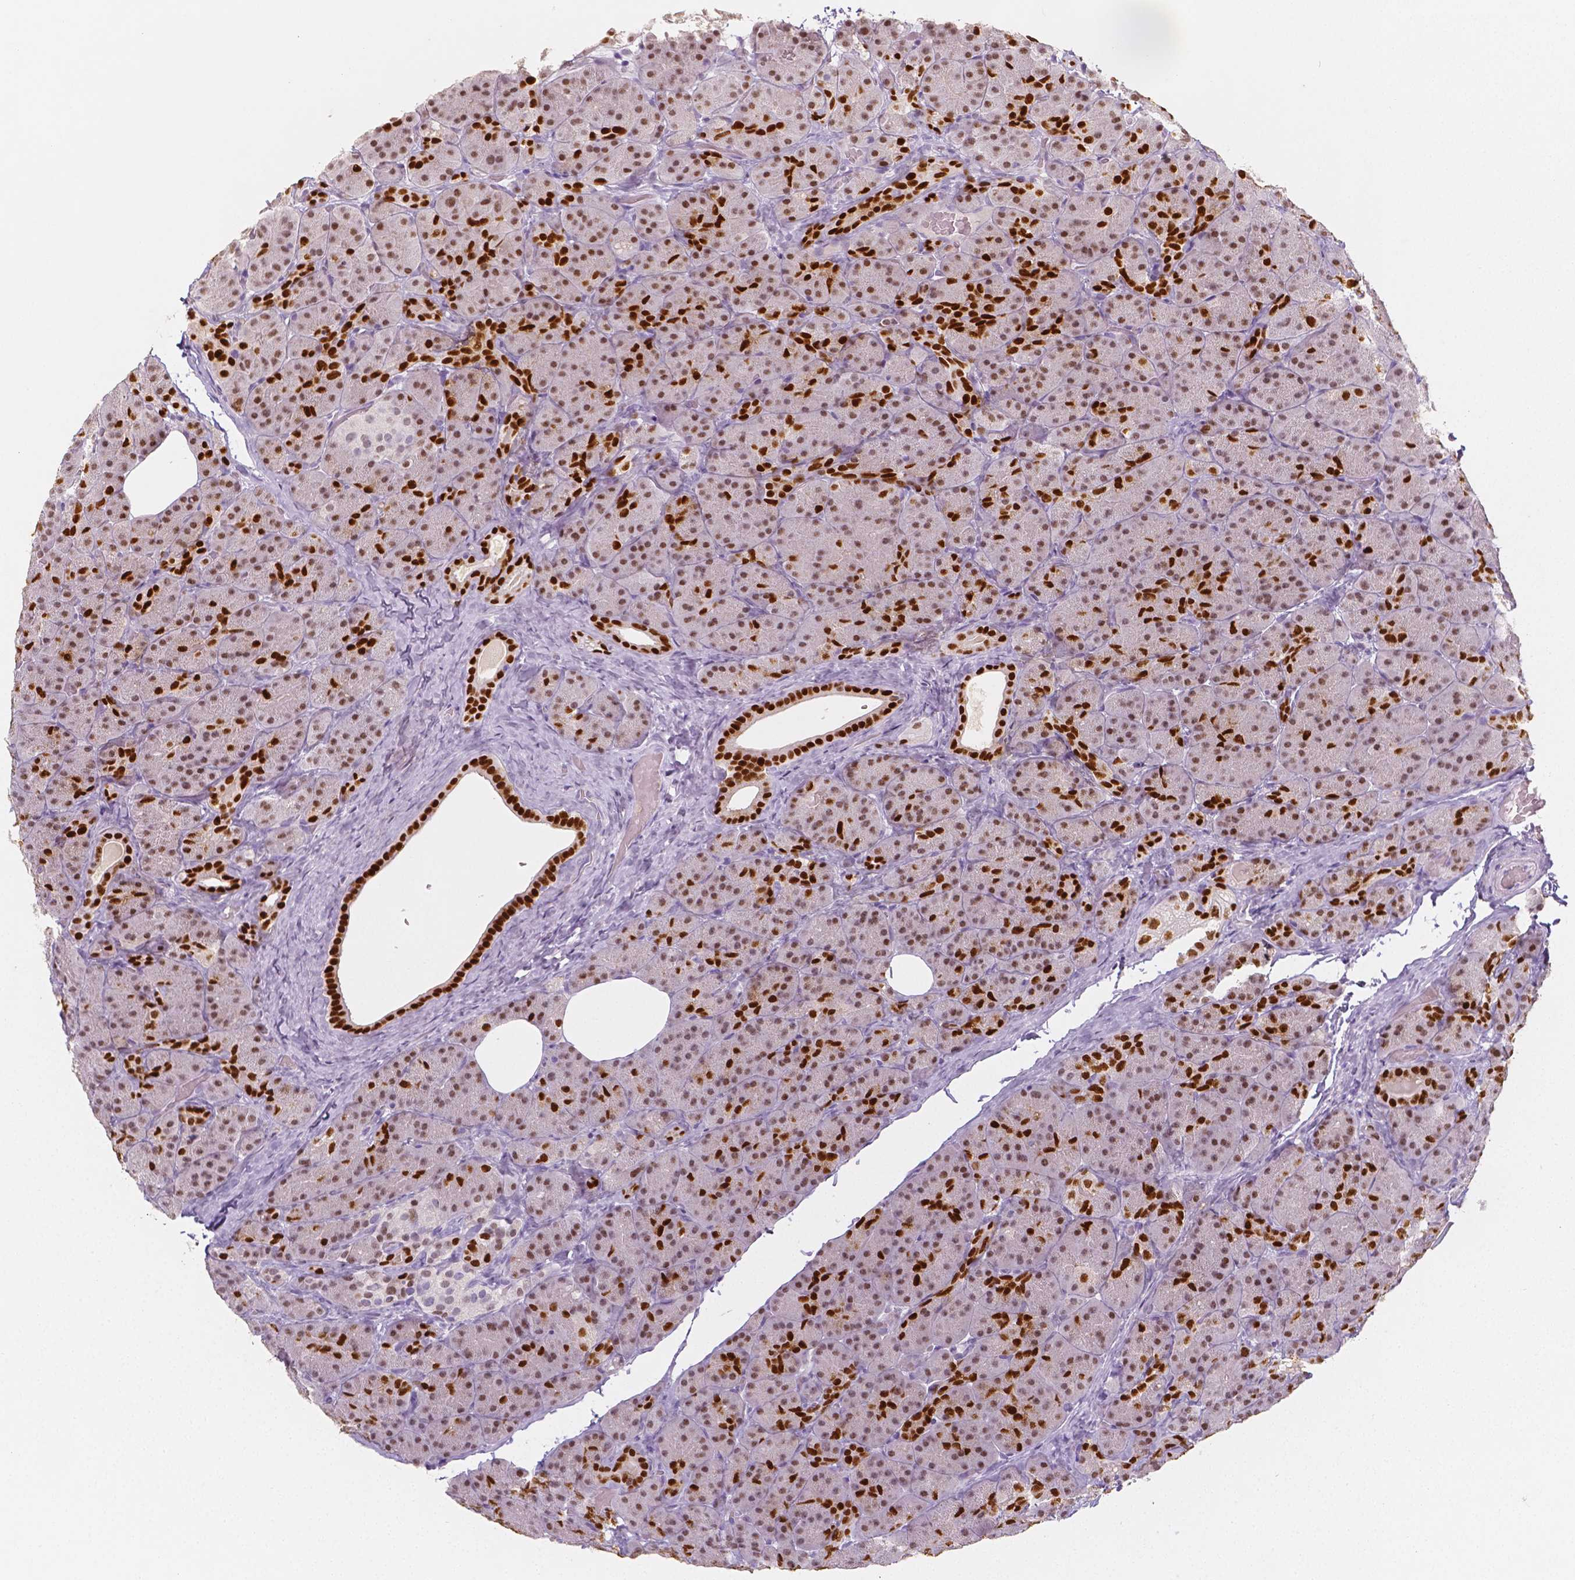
{"staining": {"intensity": "strong", "quantity": "25%-75%", "location": "nuclear"}, "tissue": "pancreas", "cell_type": "Exocrine glandular cells", "image_type": "normal", "snomed": [{"axis": "morphology", "description": "Normal tissue, NOS"}, {"axis": "topography", "description": "Pancreas"}], "caption": "A brown stain labels strong nuclear positivity of a protein in exocrine glandular cells of benign pancreas. (DAB IHC, brown staining for protein, blue staining for nuclei).", "gene": "HNF1B", "patient": {"sex": "male", "age": 57}}